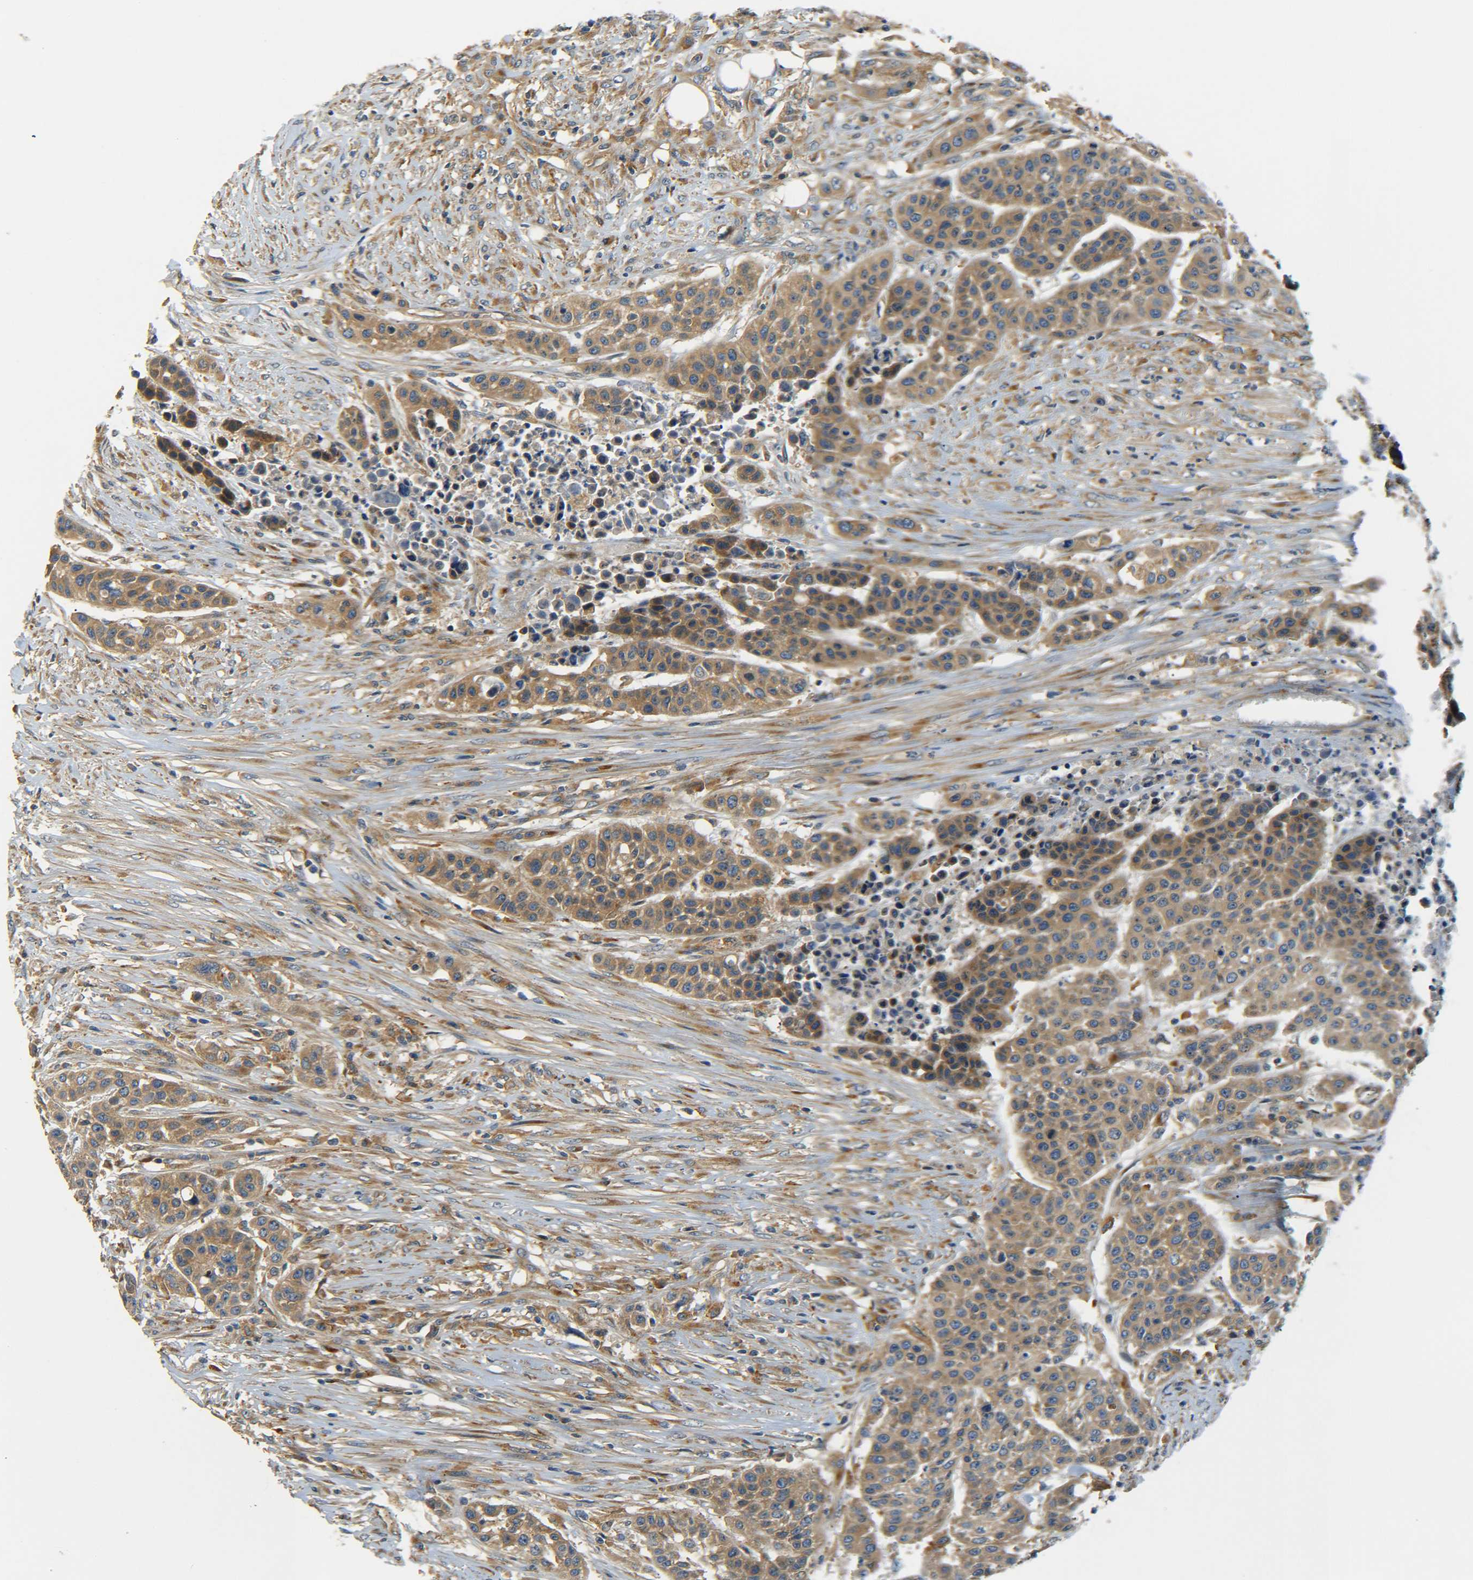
{"staining": {"intensity": "moderate", "quantity": ">75%", "location": "cytoplasmic/membranous"}, "tissue": "urothelial cancer", "cell_type": "Tumor cells", "image_type": "cancer", "snomed": [{"axis": "morphology", "description": "Urothelial carcinoma, High grade"}, {"axis": "topography", "description": "Urinary bladder"}], "caption": "High-grade urothelial carcinoma stained with immunohistochemistry (IHC) reveals moderate cytoplasmic/membranous expression in approximately >75% of tumor cells. The staining is performed using DAB (3,3'-diaminobenzidine) brown chromogen to label protein expression. The nuclei are counter-stained blue using hematoxylin.", "gene": "LRCH3", "patient": {"sex": "male", "age": 74}}